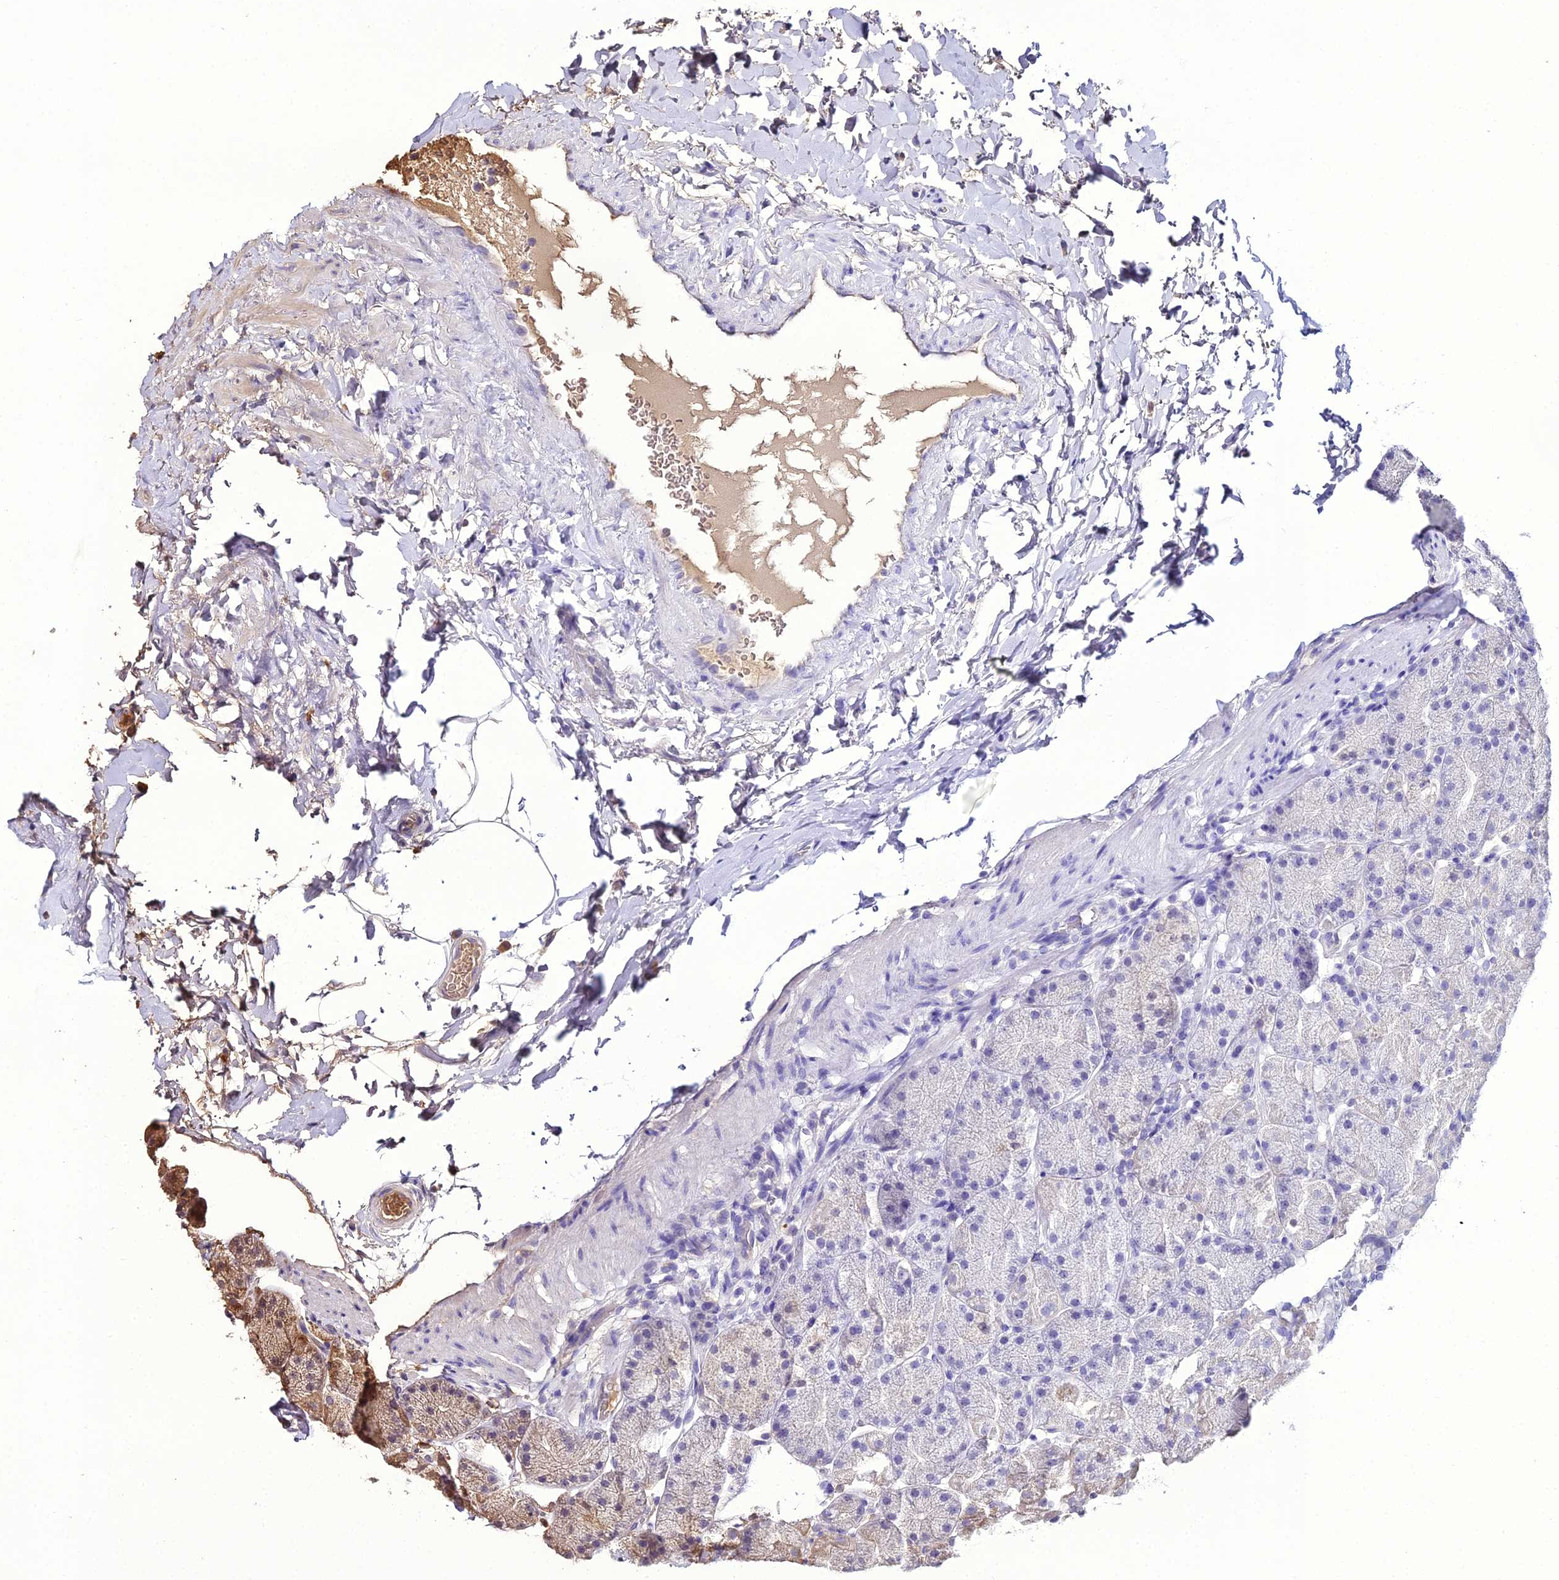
{"staining": {"intensity": "moderate", "quantity": "25%-75%", "location": "cytoplasmic/membranous"}, "tissue": "stomach", "cell_type": "Glandular cells", "image_type": "normal", "snomed": [{"axis": "morphology", "description": "Normal tissue, NOS"}, {"axis": "topography", "description": "Stomach, upper"}, {"axis": "topography", "description": "Stomach, lower"}], "caption": "IHC of unremarkable stomach shows medium levels of moderate cytoplasmic/membranous expression in about 25%-75% of glandular cells. Nuclei are stained in blue.", "gene": "KCTD16", "patient": {"sex": "male", "age": 67}}